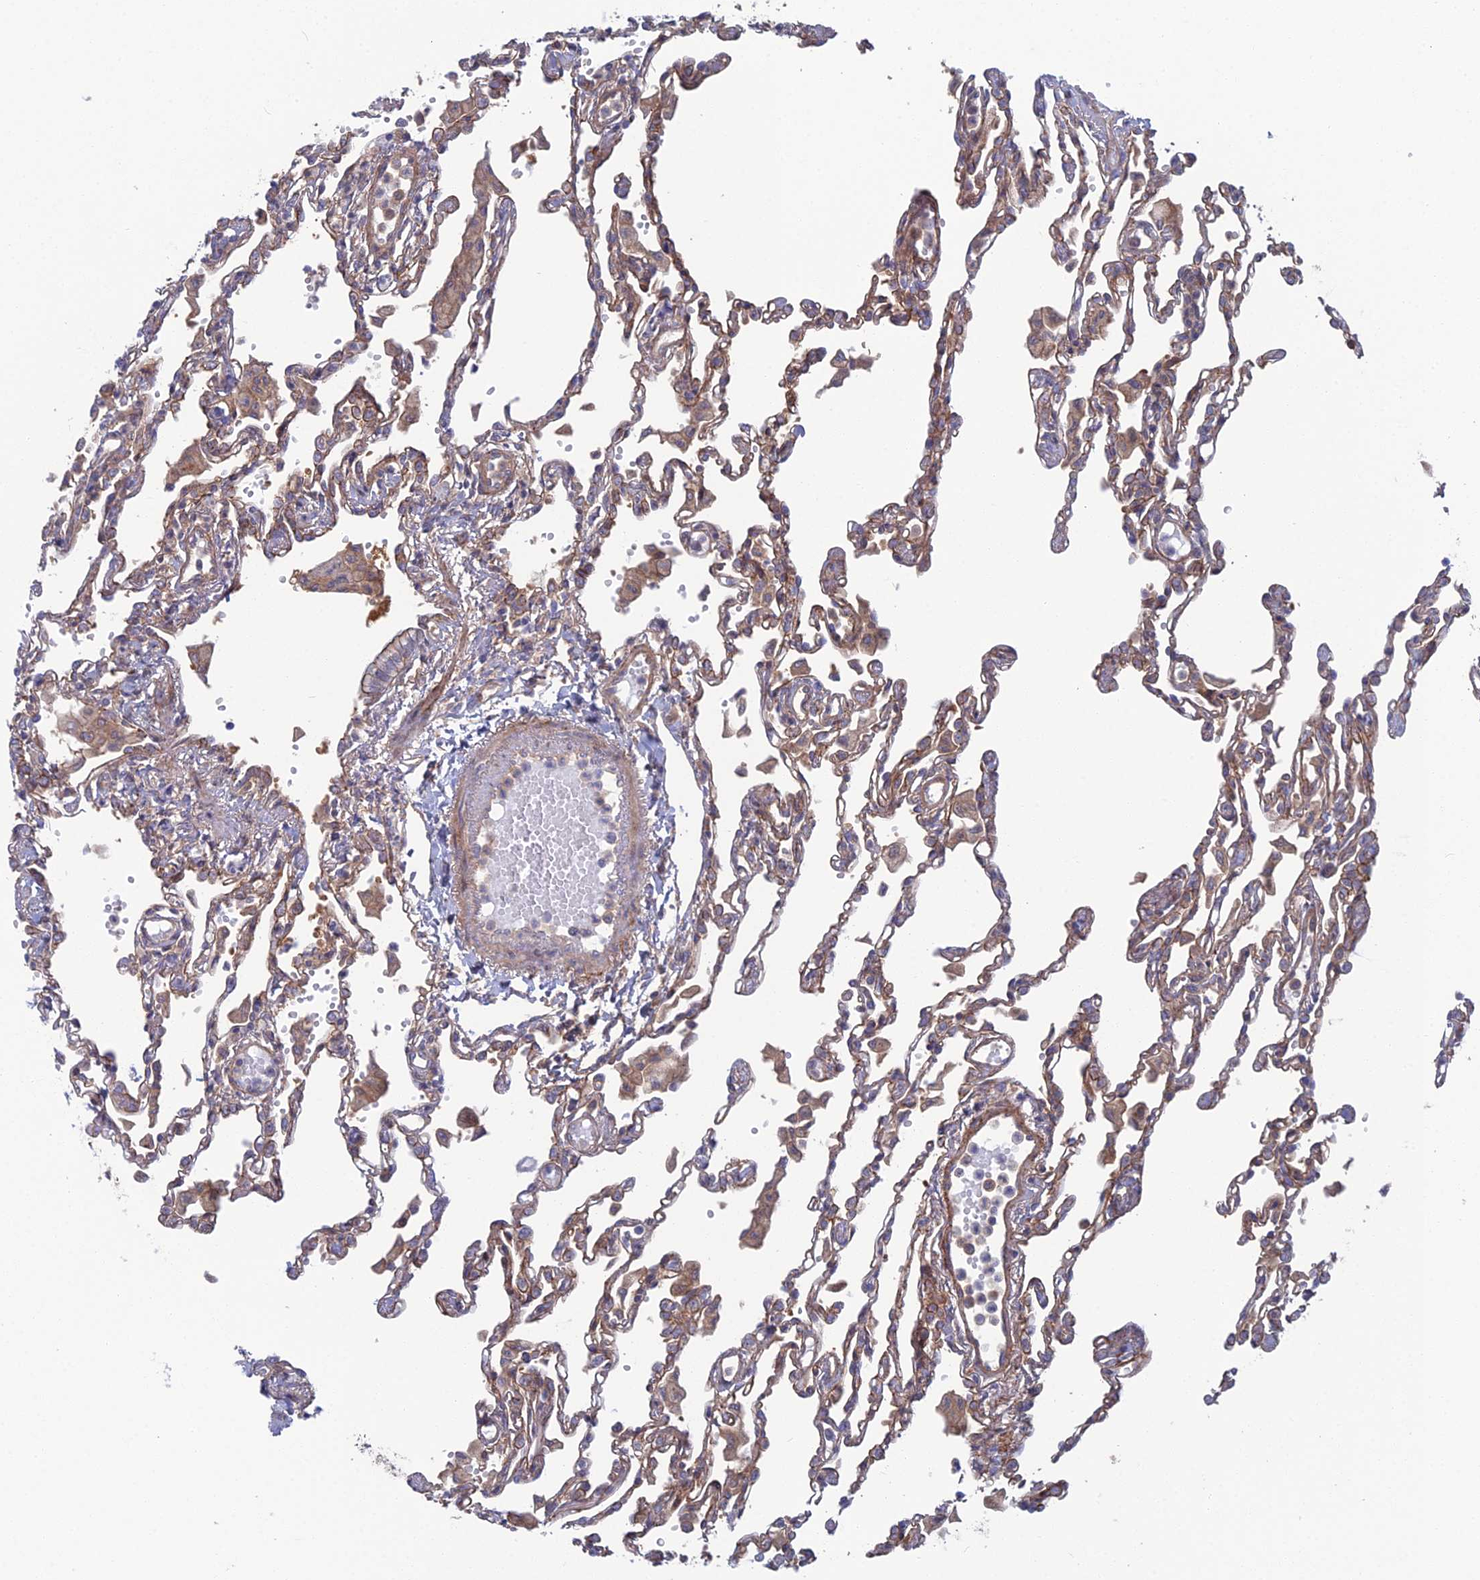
{"staining": {"intensity": "weak", "quantity": "25%-75%", "location": "cytoplasmic/membranous"}, "tissue": "lung", "cell_type": "Alveolar cells", "image_type": "normal", "snomed": [{"axis": "morphology", "description": "Normal tissue, NOS"}, {"axis": "topography", "description": "Bronchus"}, {"axis": "topography", "description": "Lung"}], "caption": "Immunohistochemical staining of unremarkable human lung demonstrates 25%-75% levels of weak cytoplasmic/membranous protein positivity in about 25%-75% of alveolar cells.", "gene": "ABHD1", "patient": {"sex": "female", "age": 49}}